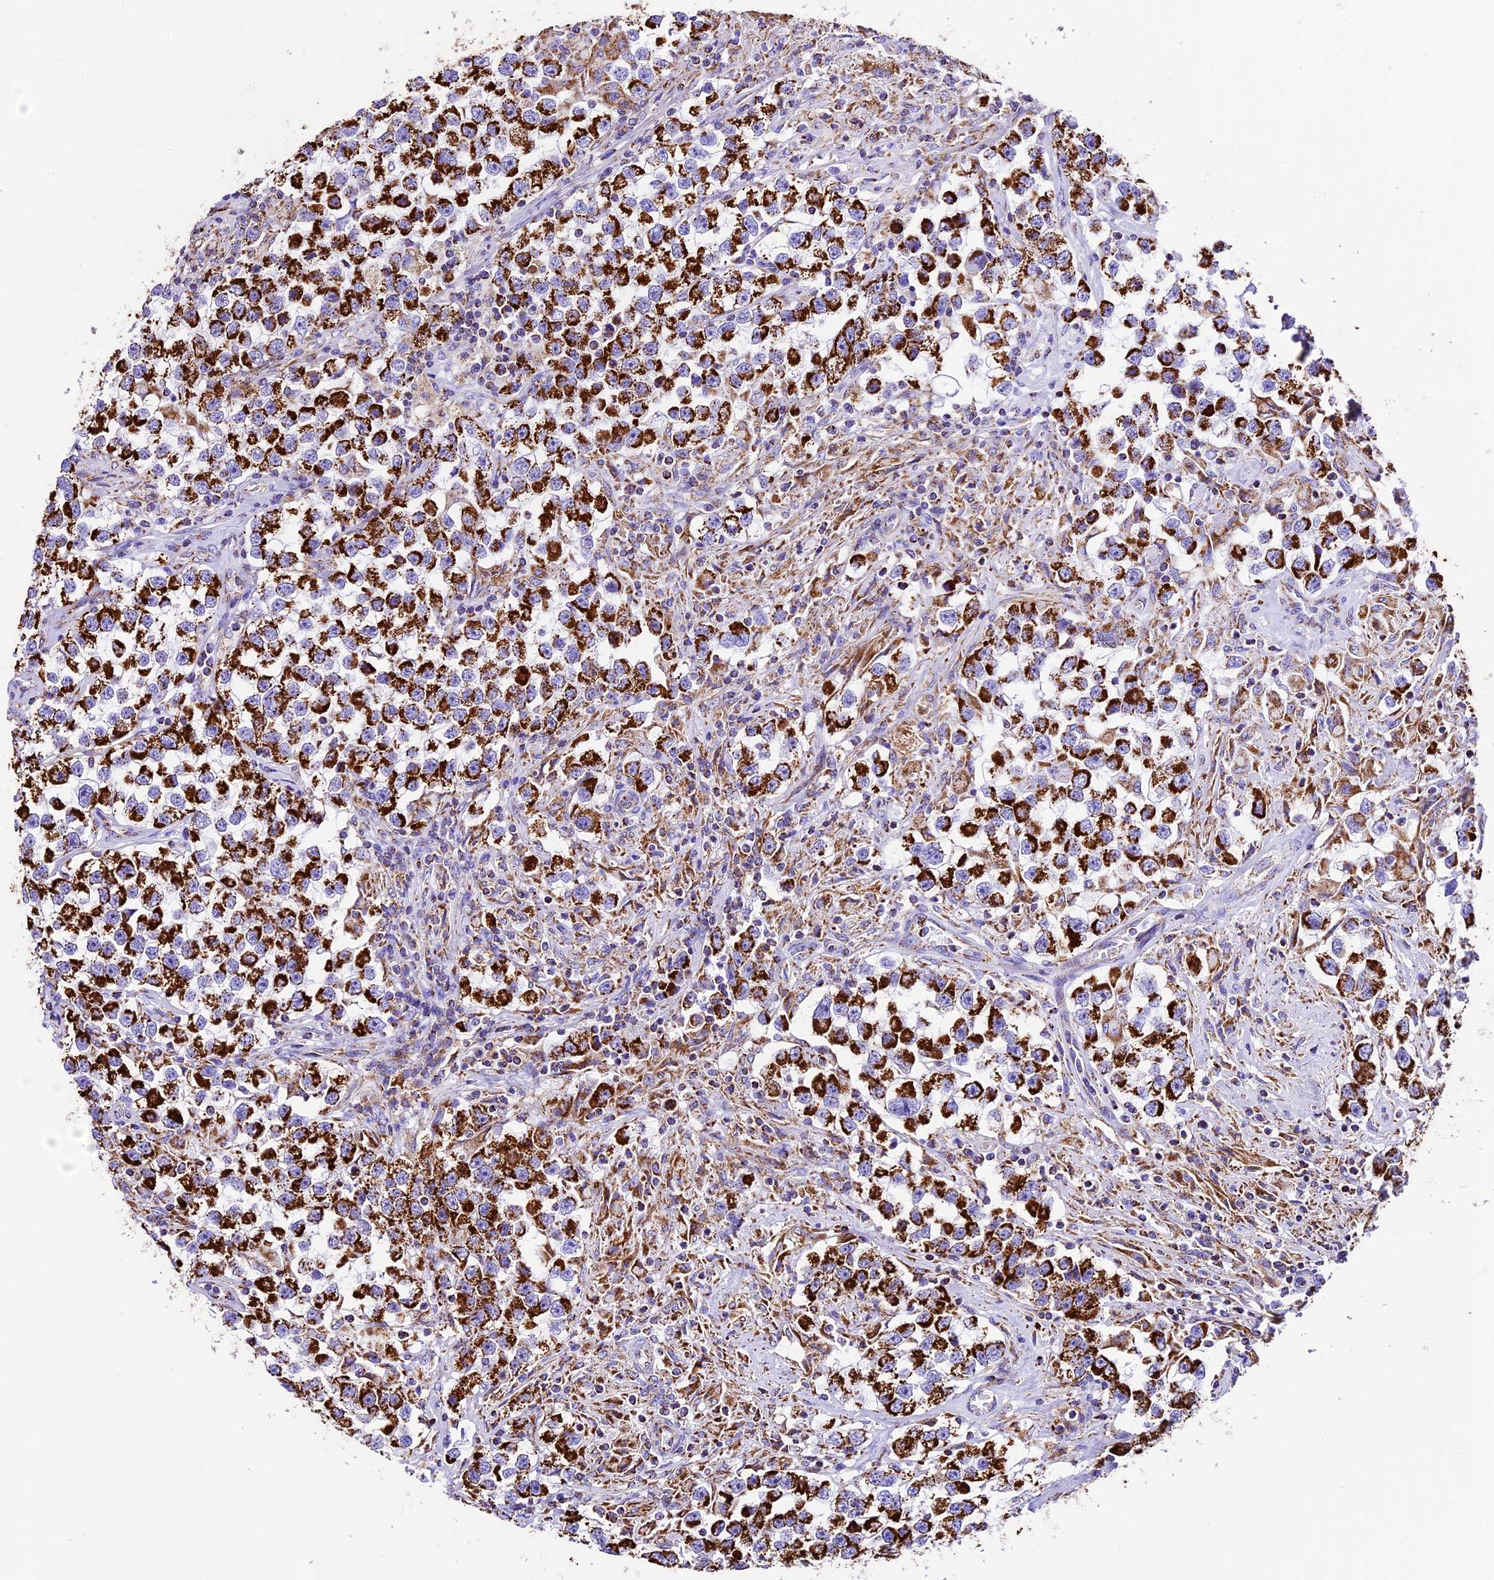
{"staining": {"intensity": "strong", "quantity": ">75%", "location": "cytoplasmic/membranous"}, "tissue": "testis cancer", "cell_type": "Tumor cells", "image_type": "cancer", "snomed": [{"axis": "morphology", "description": "Seminoma, NOS"}, {"axis": "topography", "description": "Testis"}], "caption": "Seminoma (testis) stained with a protein marker displays strong staining in tumor cells.", "gene": "DCAF5", "patient": {"sex": "male", "age": 46}}